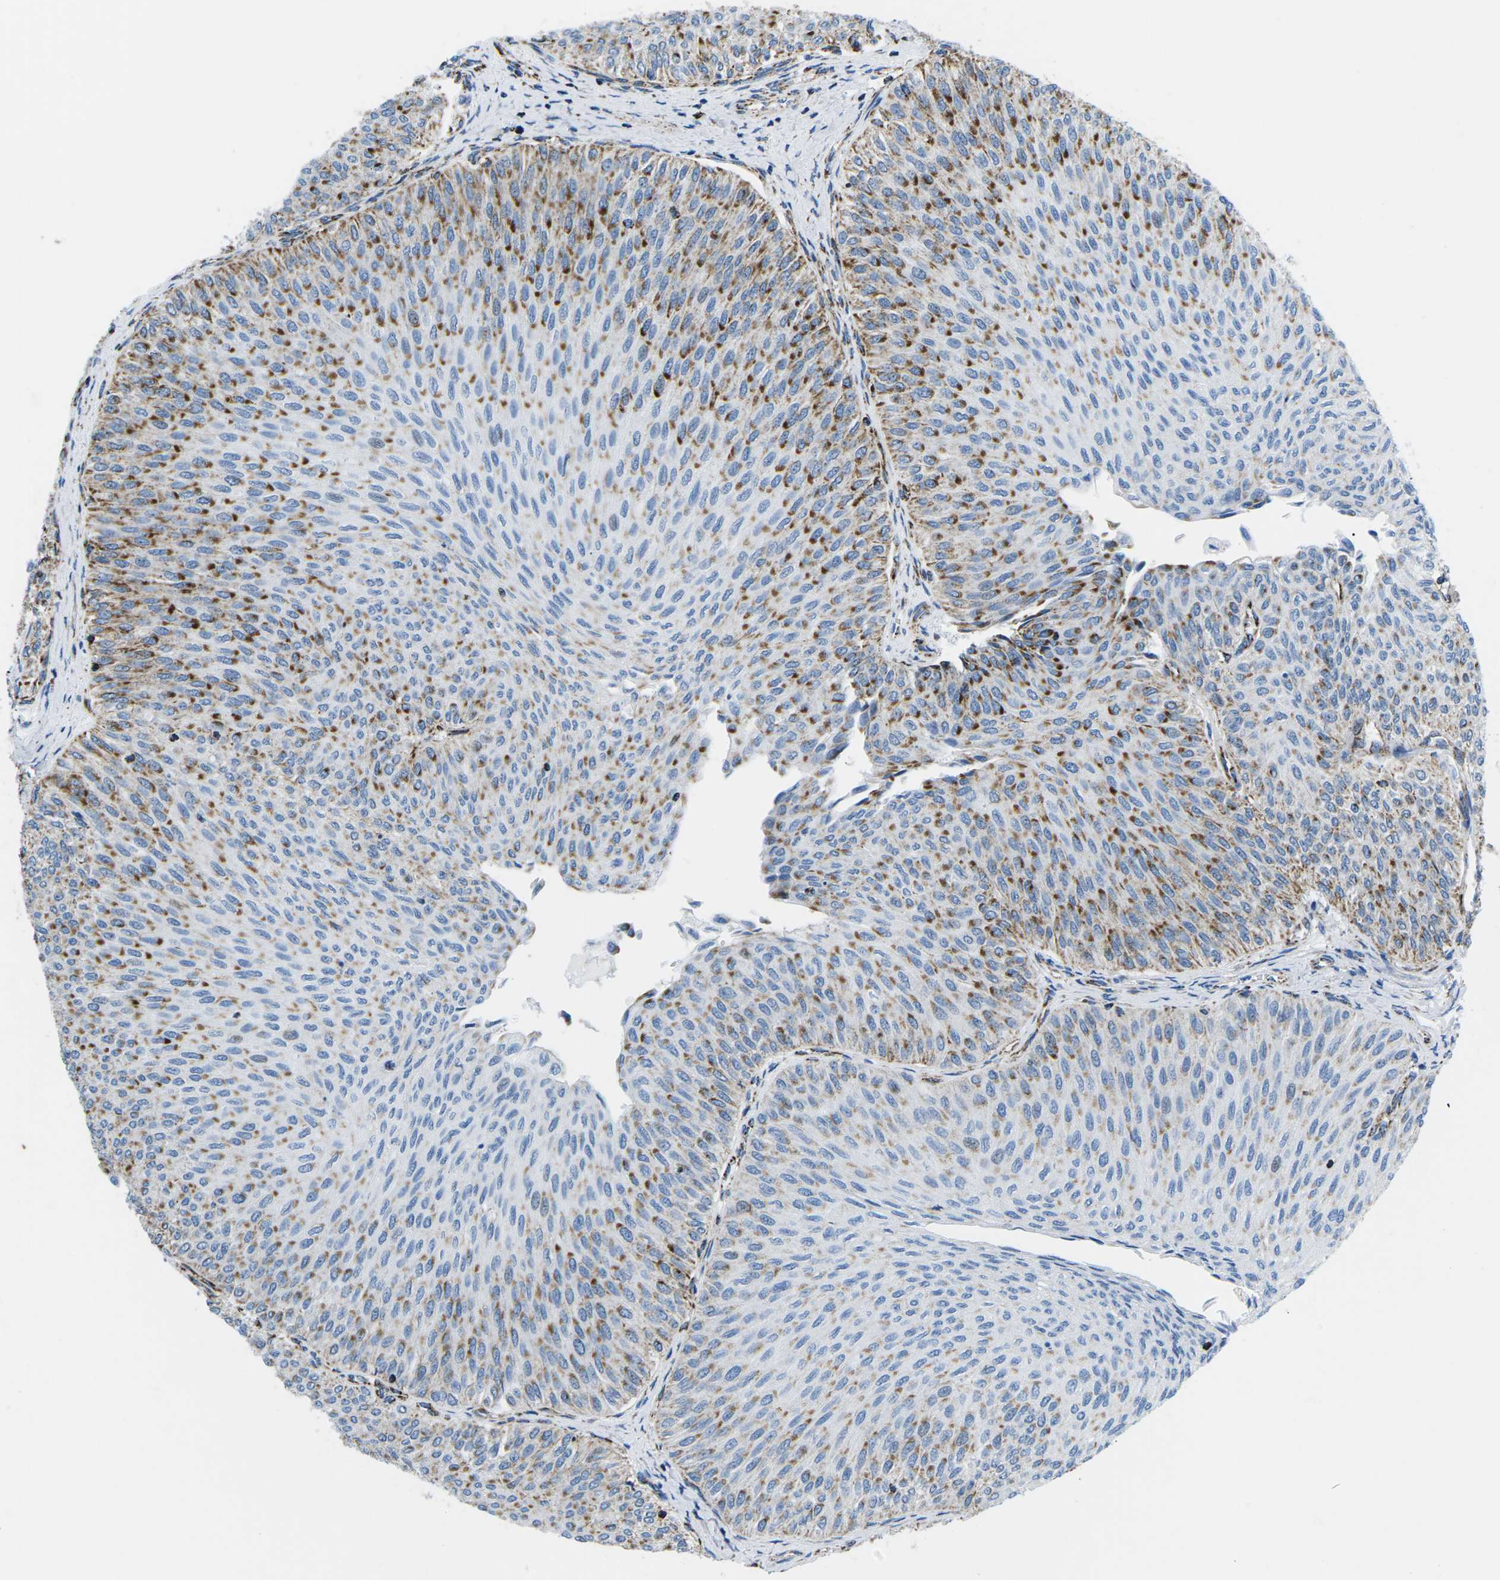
{"staining": {"intensity": "strong", "quantity": "25%-75%", "location": "cytoplasmic/membranous"}, "tissue": "urothelial cancer", "cell_type": "Tumor cells", "image_type": "cancer", "snomed": [{"axis": "morphology", "description": "Urothelial carcinoma, Low grade"}, {"axis": "topography", "description": "Urinary bladder"}], "caption": "Urothelial cancer tissue demonstrates strong cytoplasmic/membranous staining in approximately 25%-75% of tumor cells (brown staining indicates protein expression, while blue staining denotes nuclei).", "gene": "COX6C", "patient": {"sex": "male", "age": 78}}